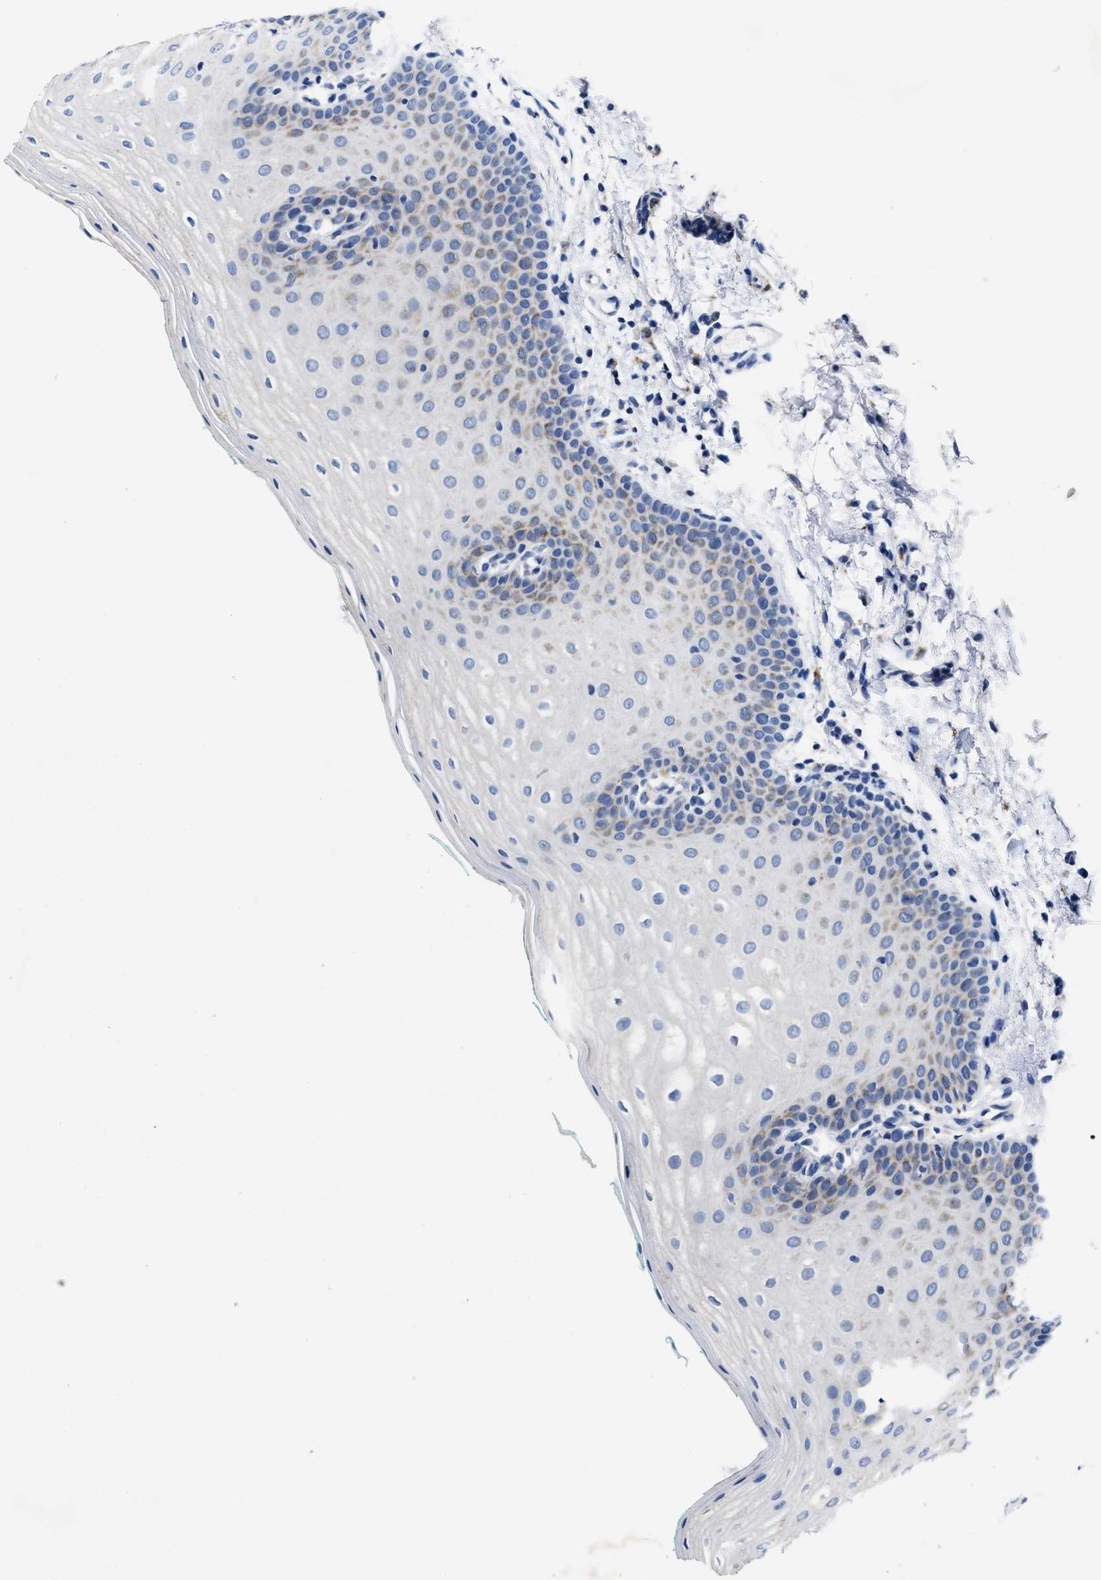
{"staining": {"intensity": "moderate", "quantity": "<25%", "location": "cytoplasmic/membranous"}, "tissue": "oral mucosa", "cell_type": "Squamous epithelial cells", "image_type": "normal", "snomed": [{"axis": "morphology", "description": "Normal tissue, NOS"}, {"axis": "topography", "description": "Skin"}, {"axis": "topography", "description": "Oral tissue"}], "caption": "Brown immunohistochemical staining in normal oral mucosa shows moderate cytoplasmic/membranous staining in about <25% of squamous epithelial cells. (Stains: DAB (3,3'-diaminobenzidine) in brown, nuclei in blue, Microscopy: brightfield microscopy at high magnification).", "gene": "TBRG4", "patient": {"sex": "male", "age": 84}}